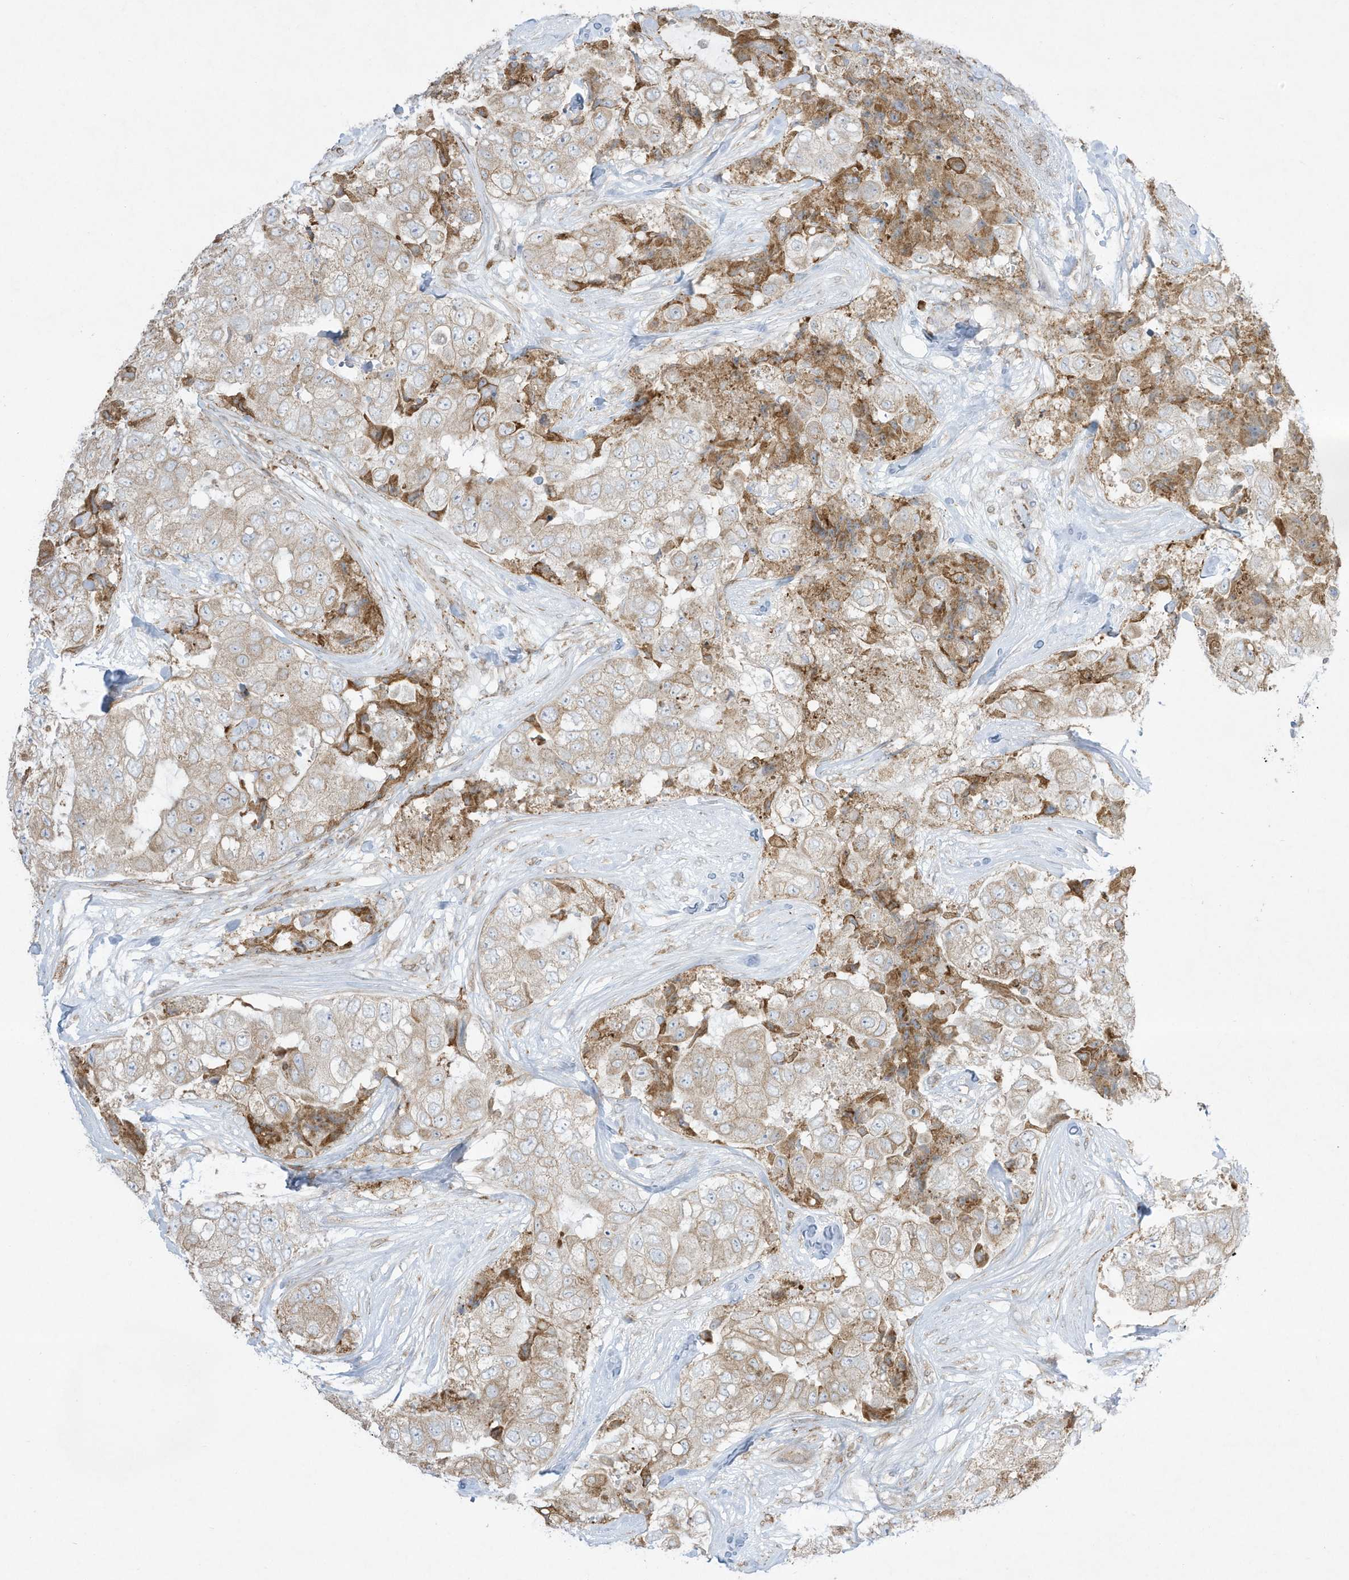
{"staining": {"intensity": "moderate", "quantity": "<25%", "location": "cytoplasmic/membranous"}, "tissue": "breast cancer", "cell_type": "Tumor cells", "image_type": "cancer", "snomed": [{"axis": "morphology", "description": "Duct carcinoma"}, {"axis": "topography", "description": "Breast"}], "caption": "A micrograph of breast cancer stained for a protein demonstrates moderate cytoplasmic/membranous brown staining in tumor cells. (IHC, brightfield microscopy, high magnification).", "gene": "PTK6", "patient": {"sex": "female", "age": 62}}